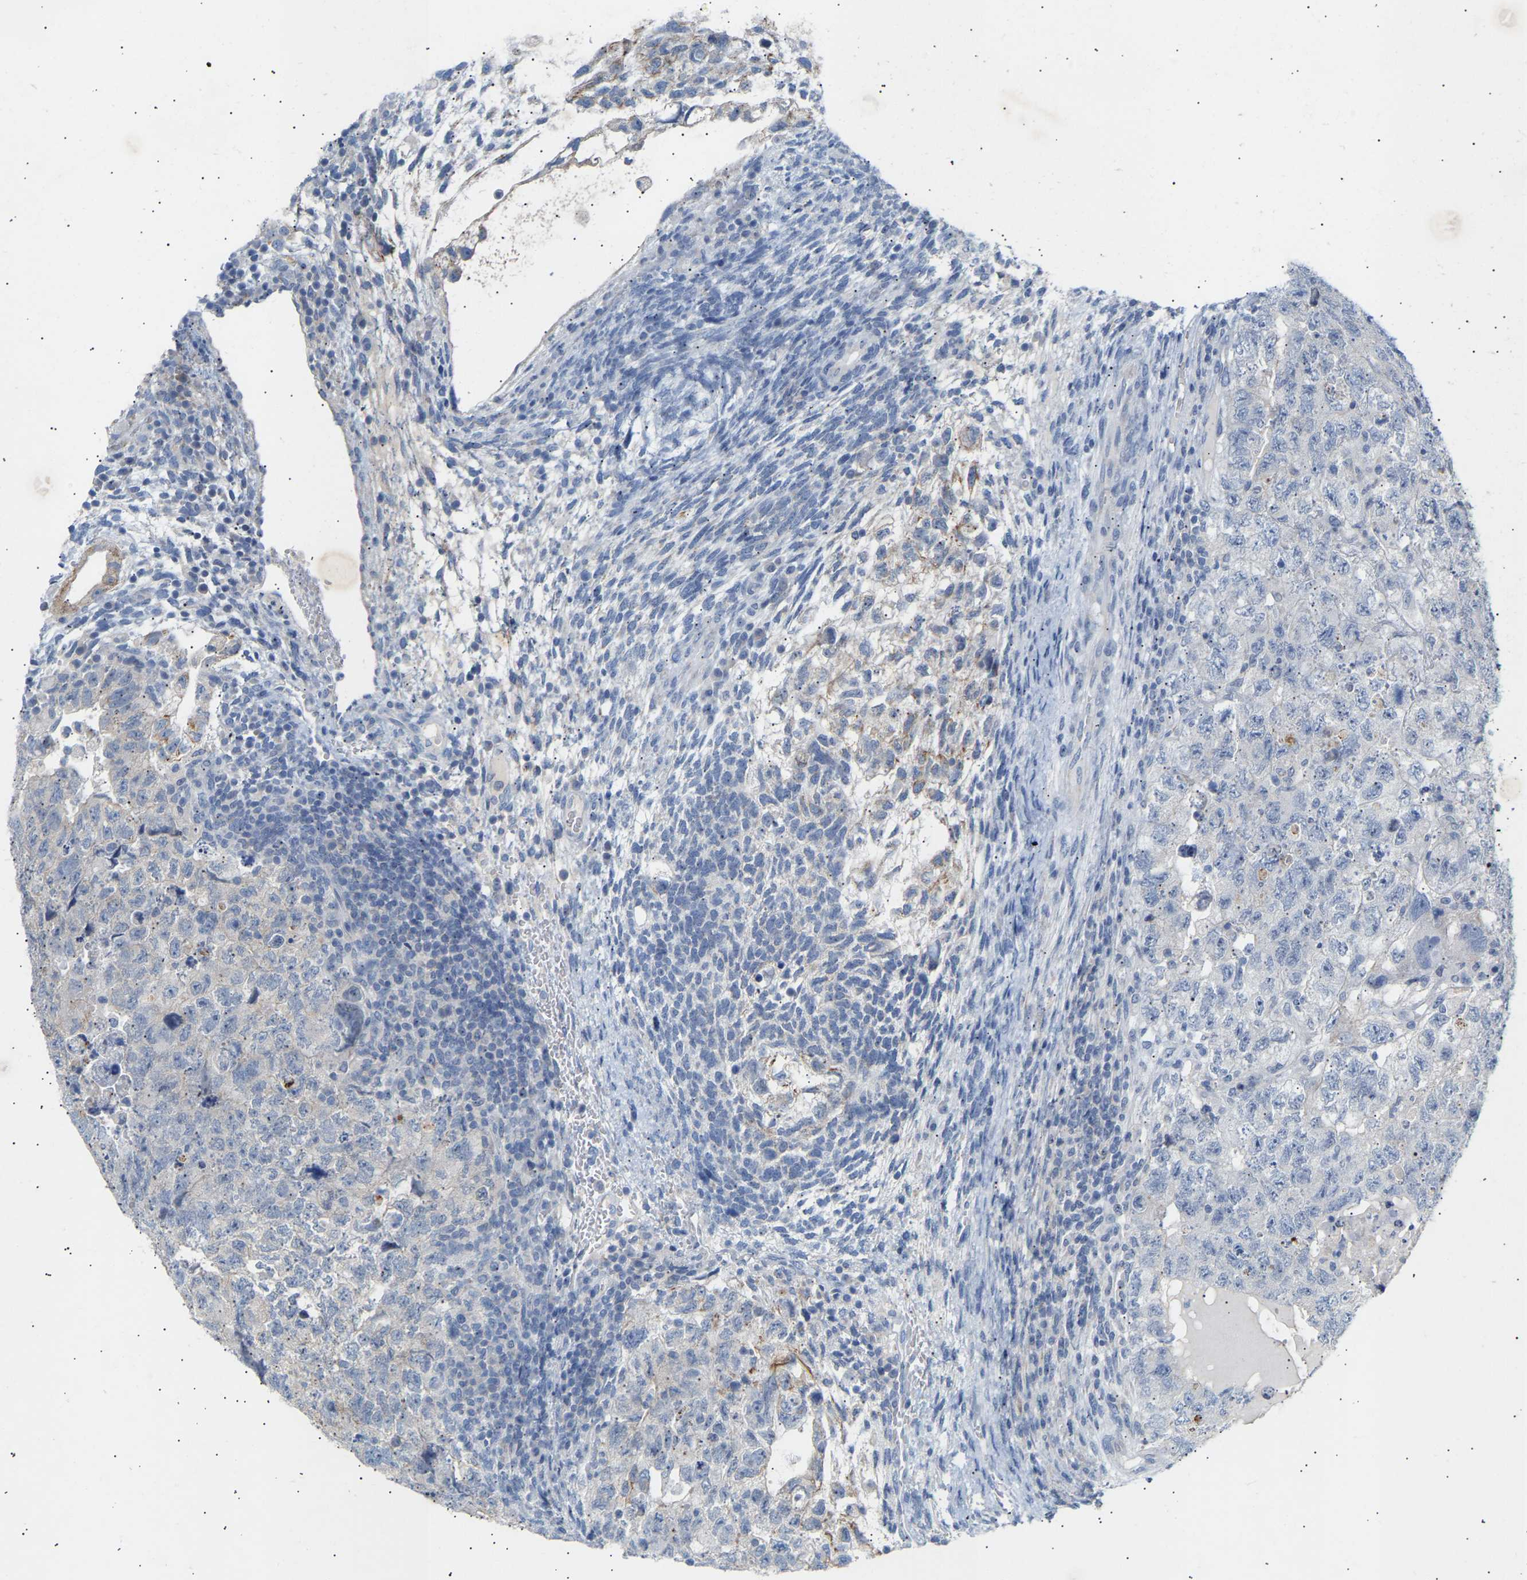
{"staining": {"intensity": "weak", "quantity": "<25%", "location": "cytoplasmic/membranous"}, "tissue": "testis cancer", "cell_type": "Tumor cells", "image_type": "cancer", "snomed": [{"axis": "morphology", "description": "Carcinoma, Embryonal, NOS"}, {"axis": "topography", "description": "Testis"}], "caption": "IHC photomicrograph of testis cancer (embryonal carcinoma) stained for a protein (brown), which shows no expression in tumor cells.", "gene": "PEX1", "patient": {"sex": "male", "age": 36}}